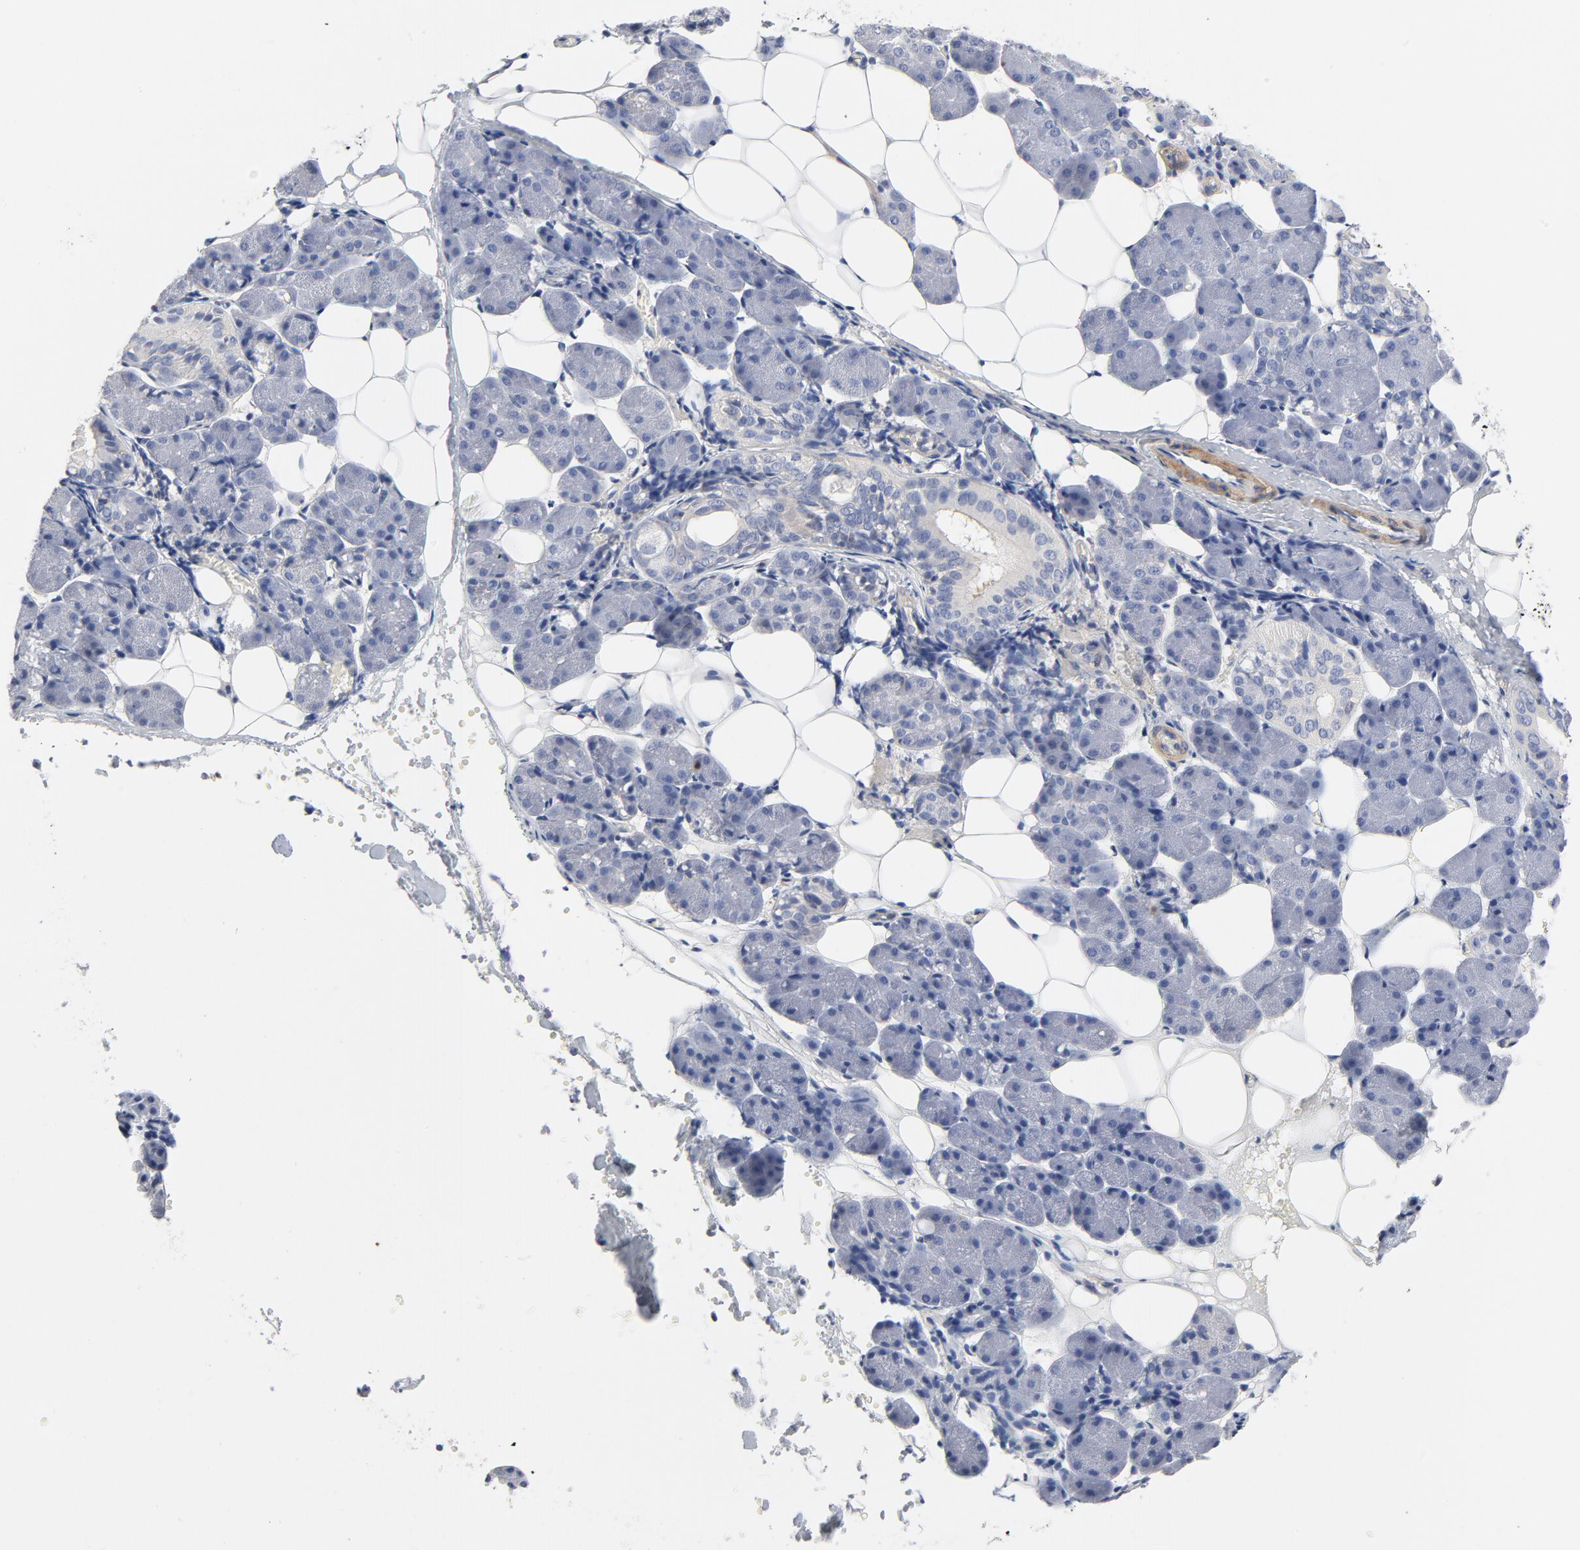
{"staining": {"intensity": "negative", "quantity": "none", "location": "none"}, "tissue": "salivary gland", "cell_type": "Glandular cells", "image_type": "normal", "snomed": [{"axis": "morphology", "description": "Normal tissue, NOS"}, {"axis": "morphology", "description": "Adenoma, NOS"}, {"axis": "topography", "description": "Salivary gland"}], "caption": "Immunohistochemical staining of unremarkable human salivary gland exhibits no significant expression in glandular cells.", "gene": "ROCK1", "patient": {"sex": "female", "age": 32}}